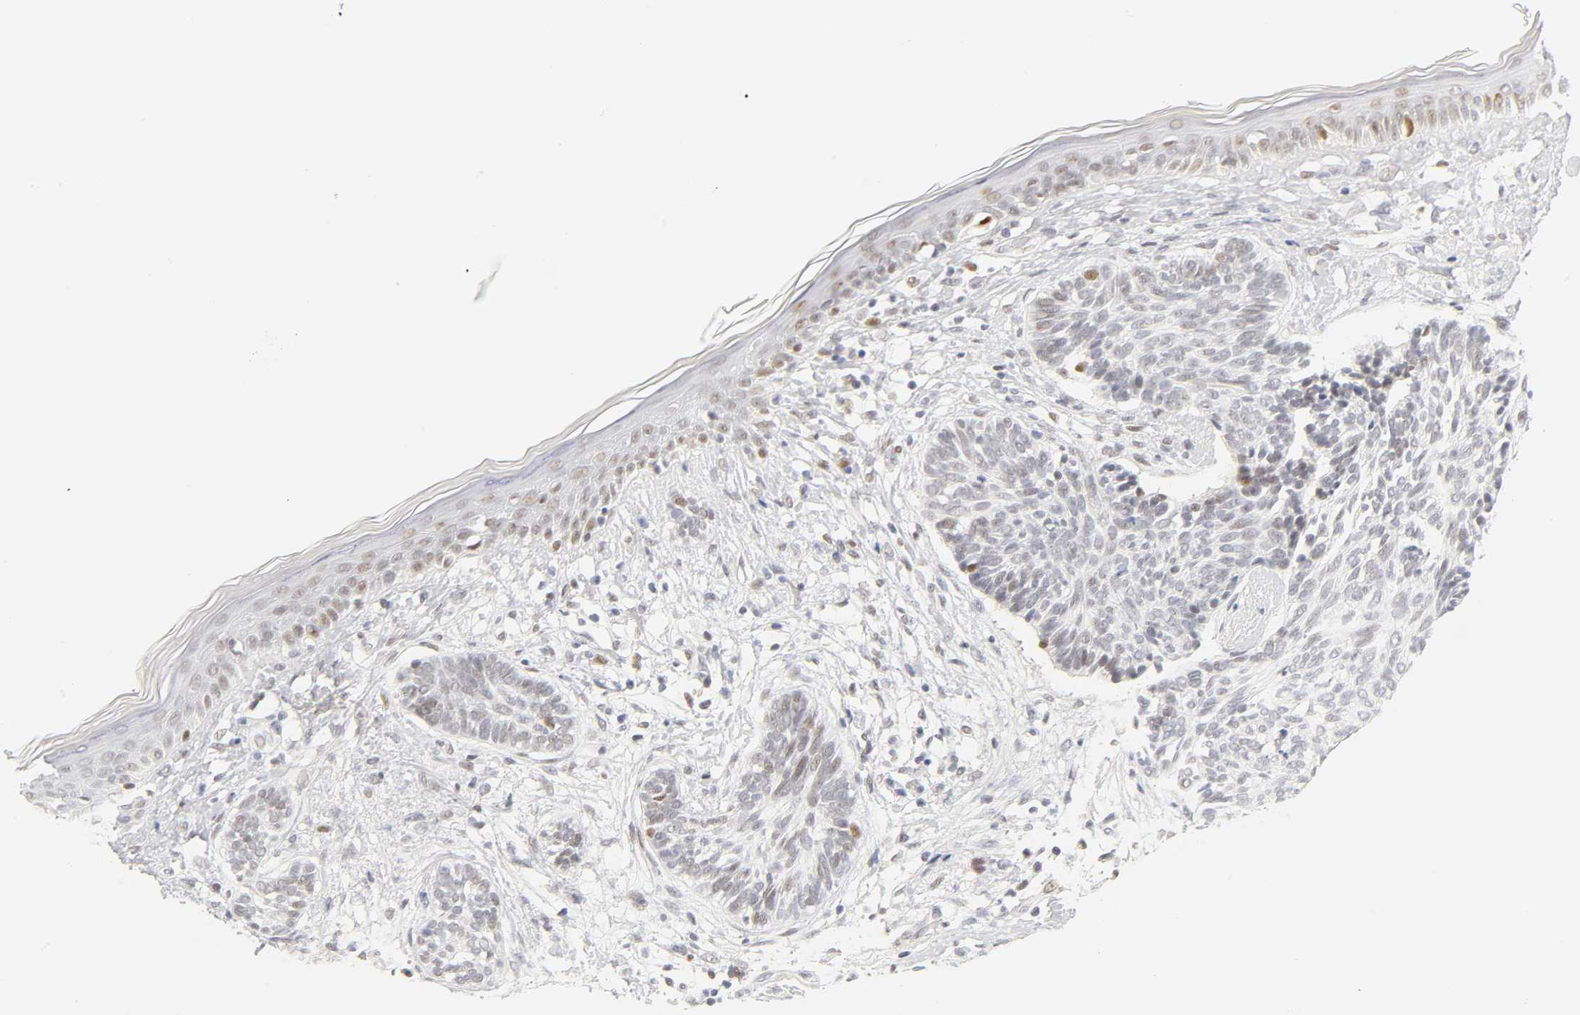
{"staining": {"intensity": "weak", "quantity": "<25%", "location": "nuclear"}, "tissue": "skin cancer", "cell_type": "Tumor cells", "image_type": "cancer", "snomed": [{"axis": "morphology", "description": "Normal tissue, NOS"}, {"axis": "morphology", "description": "Basal cell carcinoma"}, {"axis": "topography", "description": "Skin"}], "caption": "Immunohistochemistry micrograph of neoplastic tissue: human skin cancer stained with DAB shows no significant protein staining in tumor cells. (IHC, brightfield microscopy, high magnification).", "gene": "MNAT1", "patient": {"sex": "male", "age": 63}}